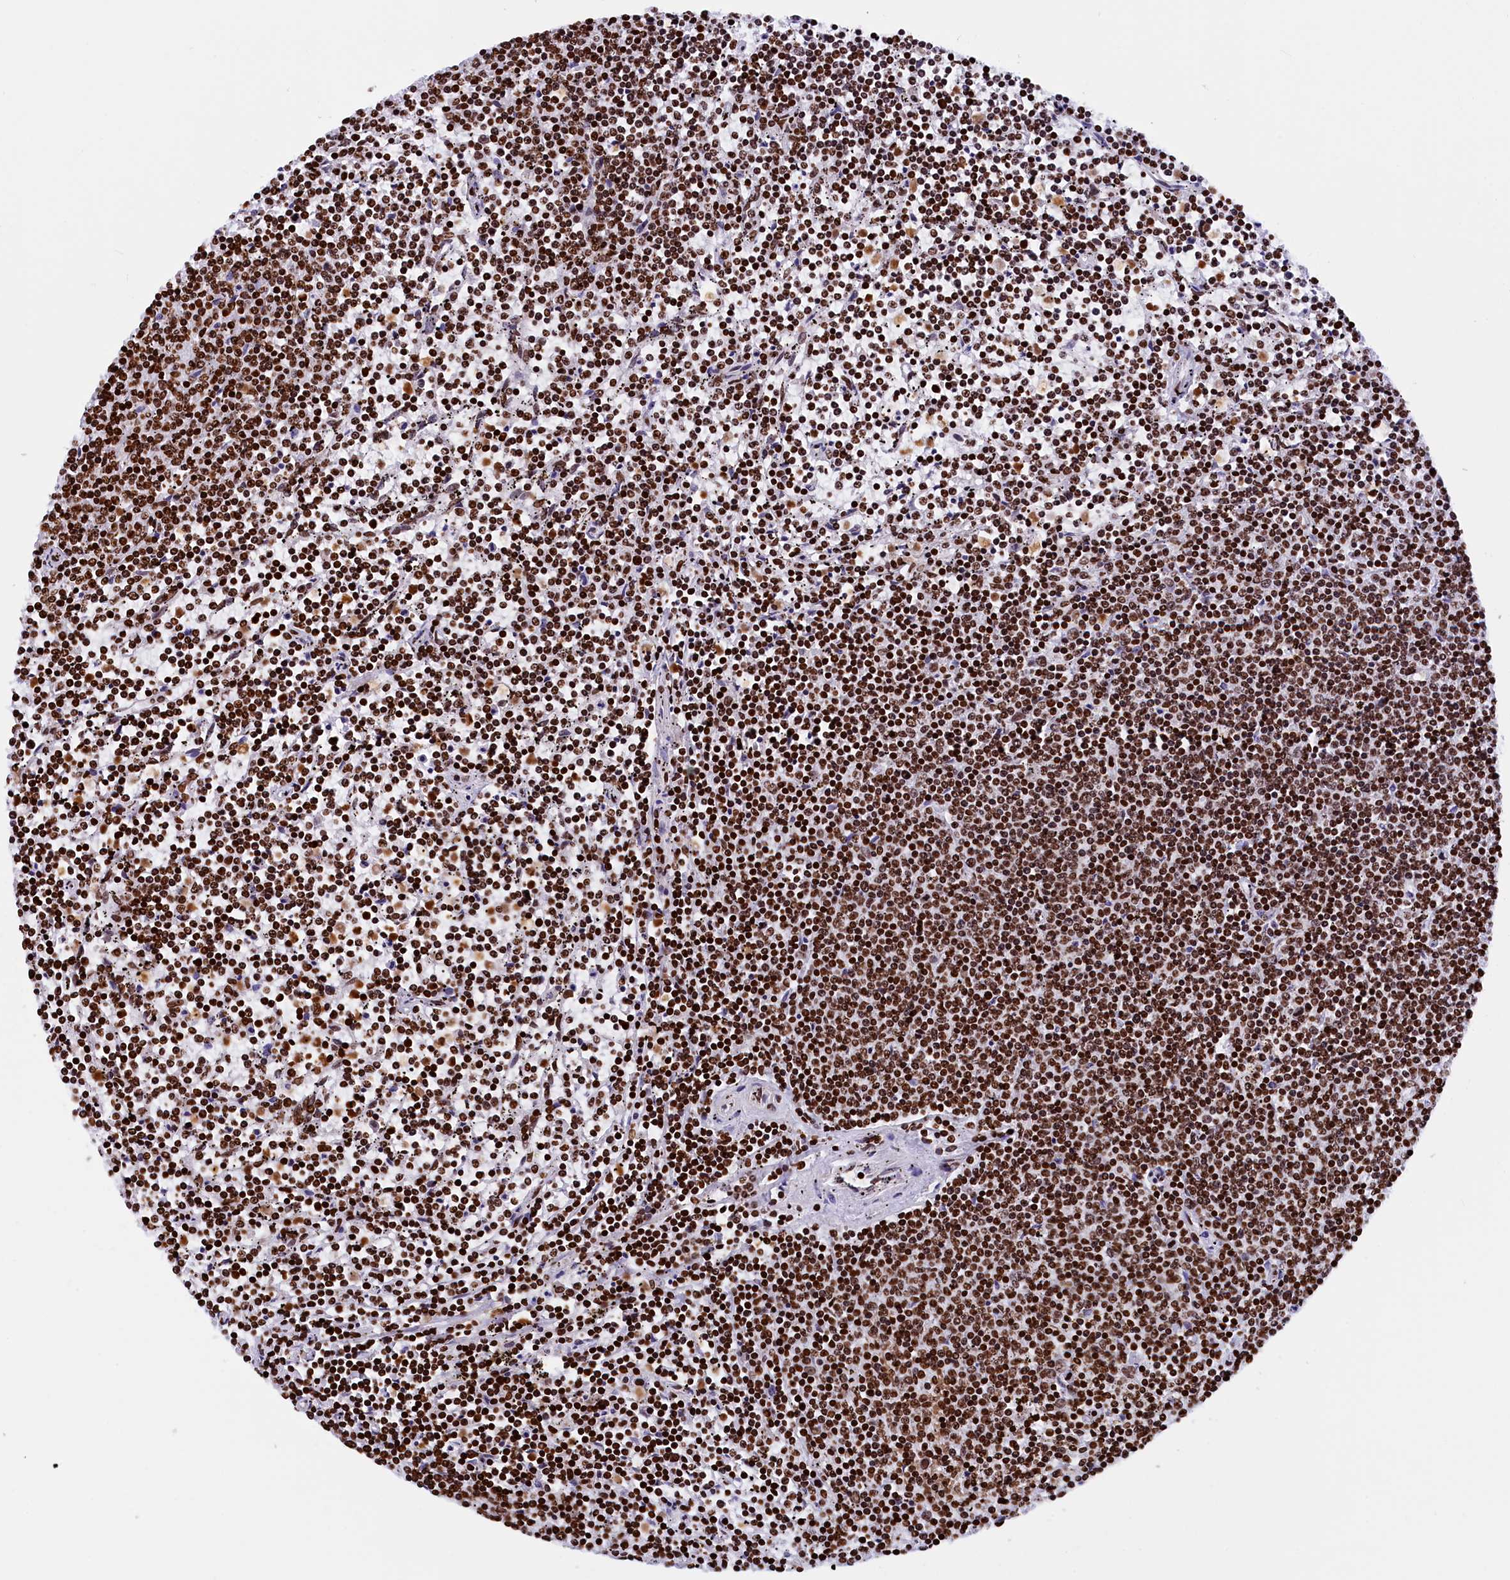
{"staining": {"intensity": "strong", "quantity": ">75%", "location": "nuclear"}, "tissue": "lymphoma", "cell_type": "Tumor cells", "image_type": "cancer", "snomed": [{"axis": "morphology", "description": "Malignant lymphoma, non-Hodgkin's type, Low grade"}, {"axis": "topography", "description": "Spleen"}], "caption": "A micrograph of human low-grade malignant lymphoma, non-Hodgkin's type stained for a protein reveals strong nuclear brown staining in tumor cells.", "gene": "TIMM29", "patient": {"sex": "female", "age": 50}}